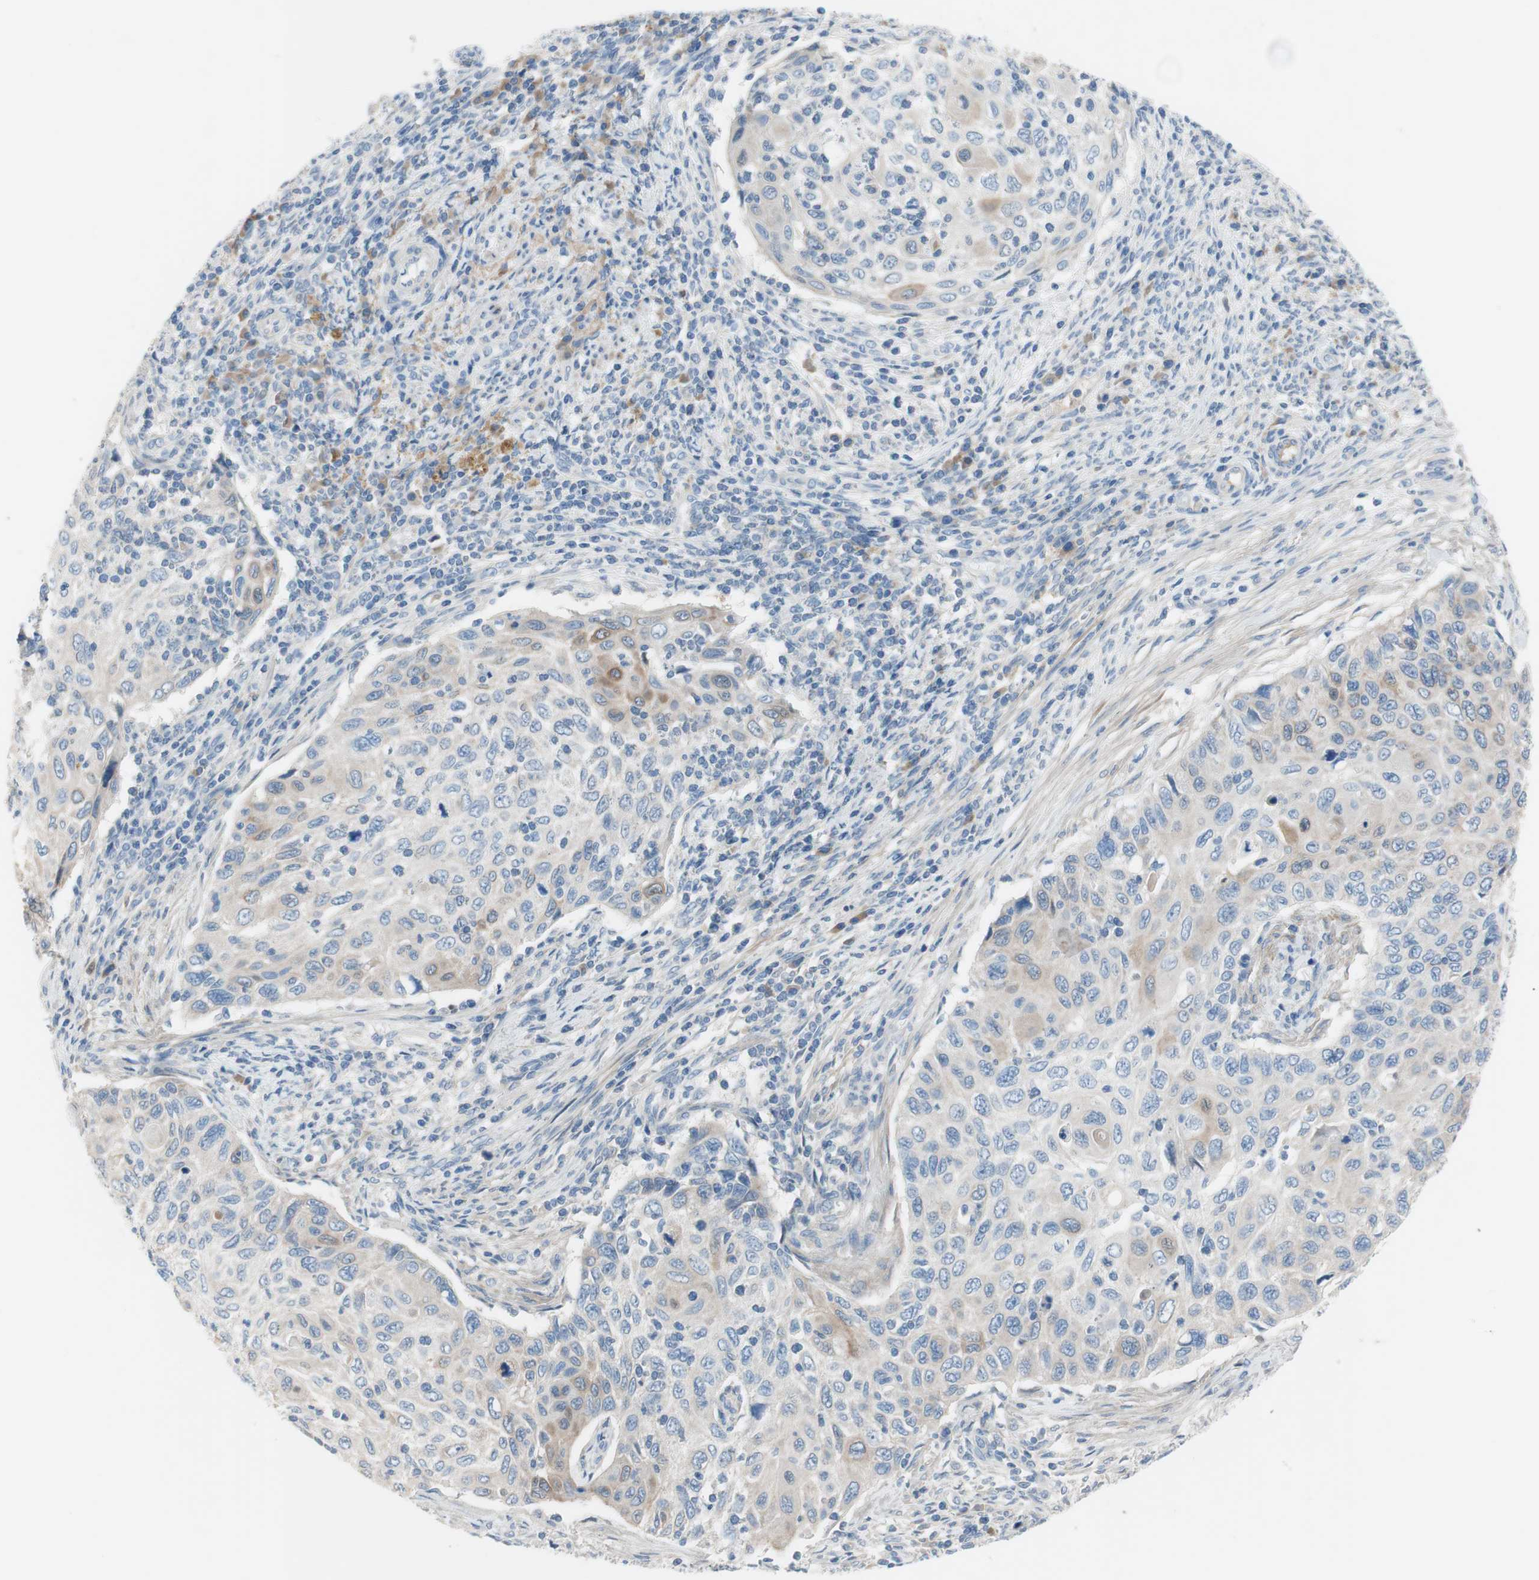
{"staining": {"intensity": "weak", "quantity": "<25%", "location": "cytoplasmic/membranous"}, "tissue": "cervical cancer", "cell_type": "Tumor cells", "image_type": "cancer", "snomed": [{"axis": "morphology", "description": "Squamous cell carcinoma, NOS"}, {"axis": "topography", "description": "Cervix"}], "caption": "There is no significant staining in tumor cells of squamous cell carcinoma (cervical).", "gene": "FDFT1", "patient": {"sex": "female", "age": 70}}